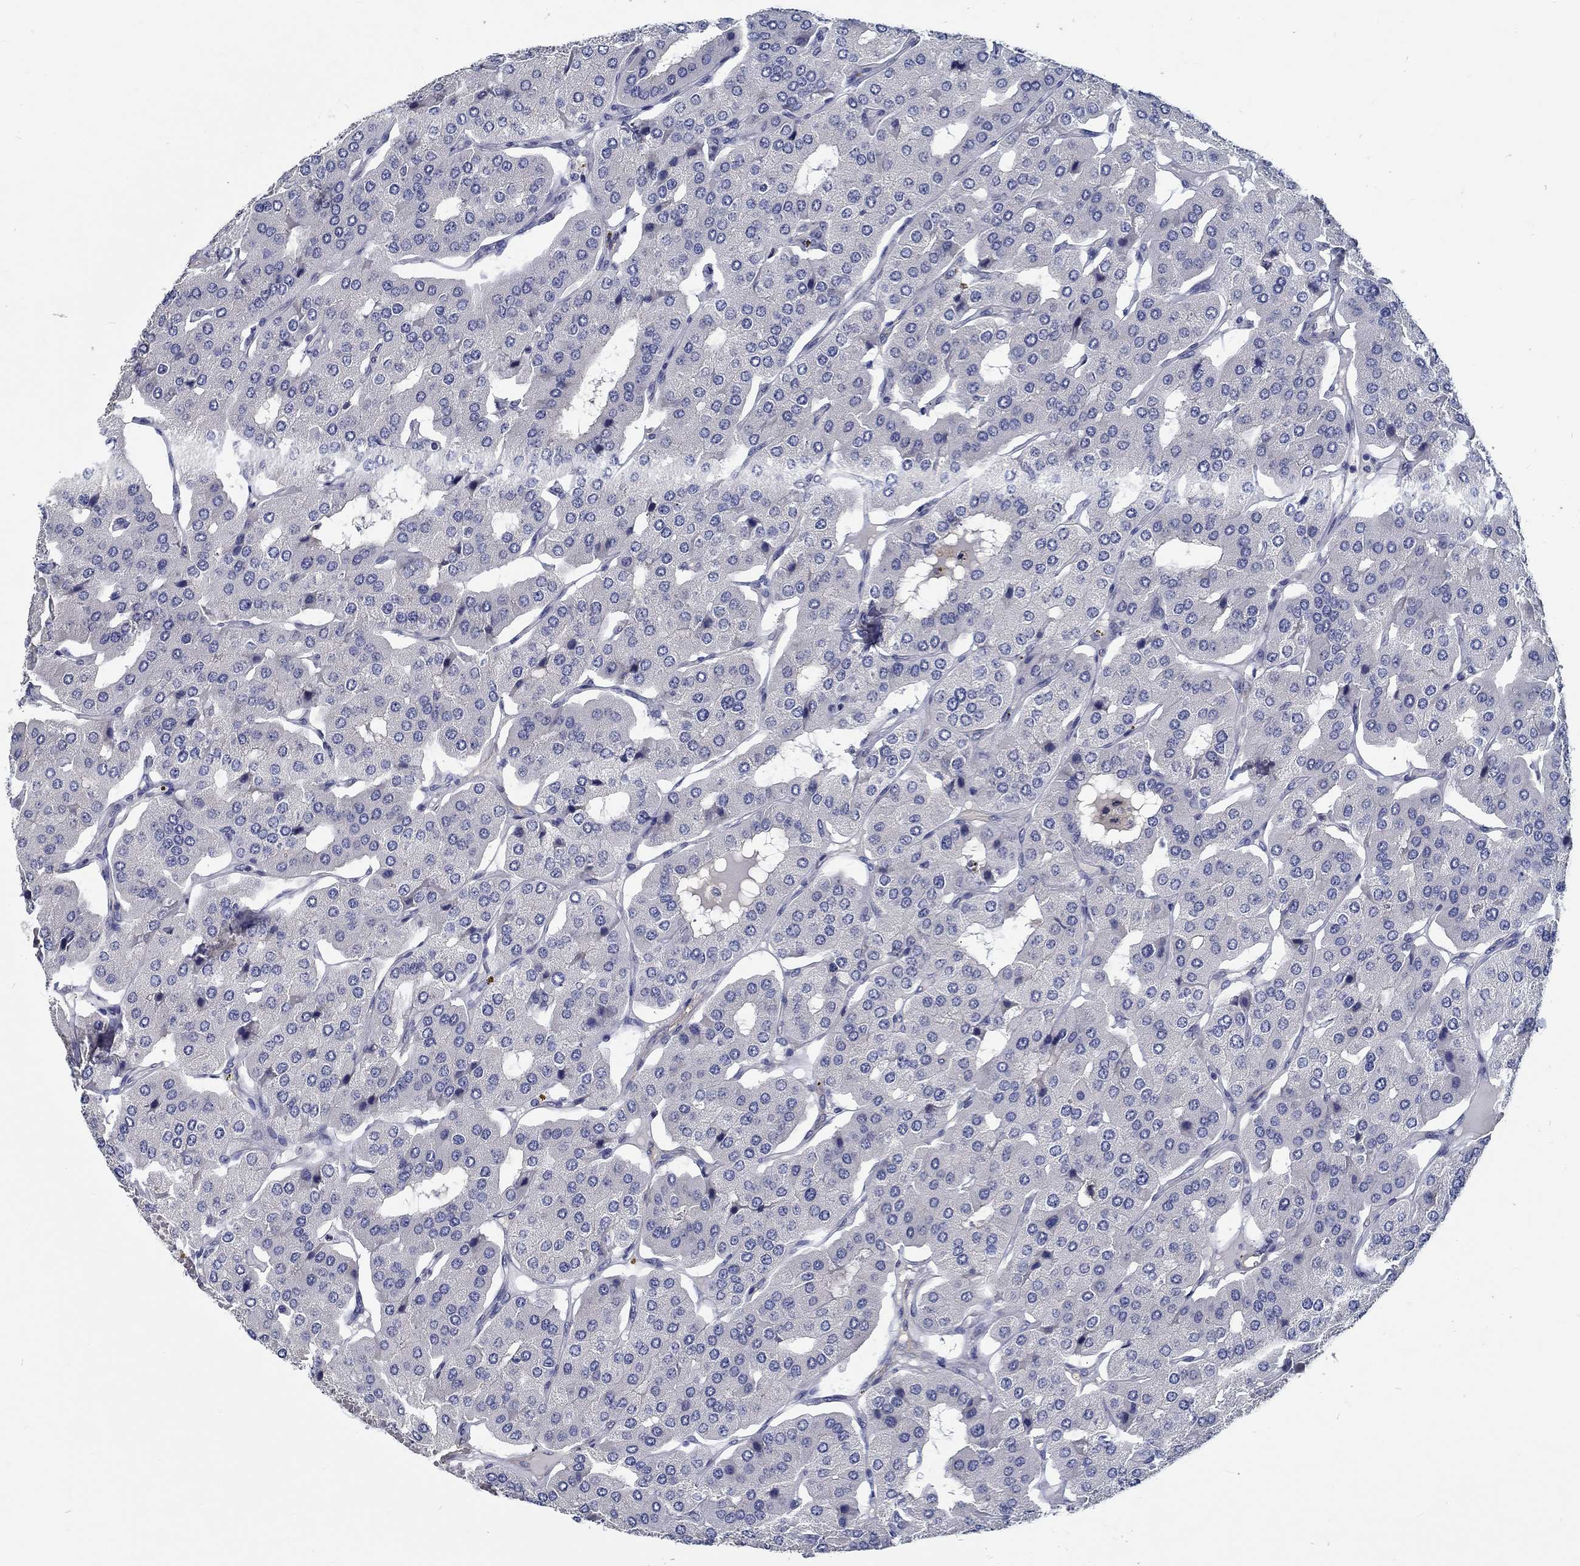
{"staining": {"intensity": "negative", "quantity": "none", "location": "none"}, "tissue": "parathyroid gland", "cell_type": "Glandular cells", "image_type": "normal", "snomed": [{"axis": "morphology", "description": "Normal tissue, NOS"}, {"axis": "morphology", "description": "Adenoma, NOS"}, {"axis": "topography", "description": "Parathyroid gland"}], "caption": "DAB immunohistochemical staining of unremarkable human parathyroid gland exhibits no significant positivity in glandular cells. The staining was performed using DAB (3,3'-diaminobenzidine) to visualize the protein expression in brown, while the nuclei were stained in blue with hematoxylin (Magnification: 20x).", "gene": "MYBPC1", "patient": {"sex": "female", "age": 86}}